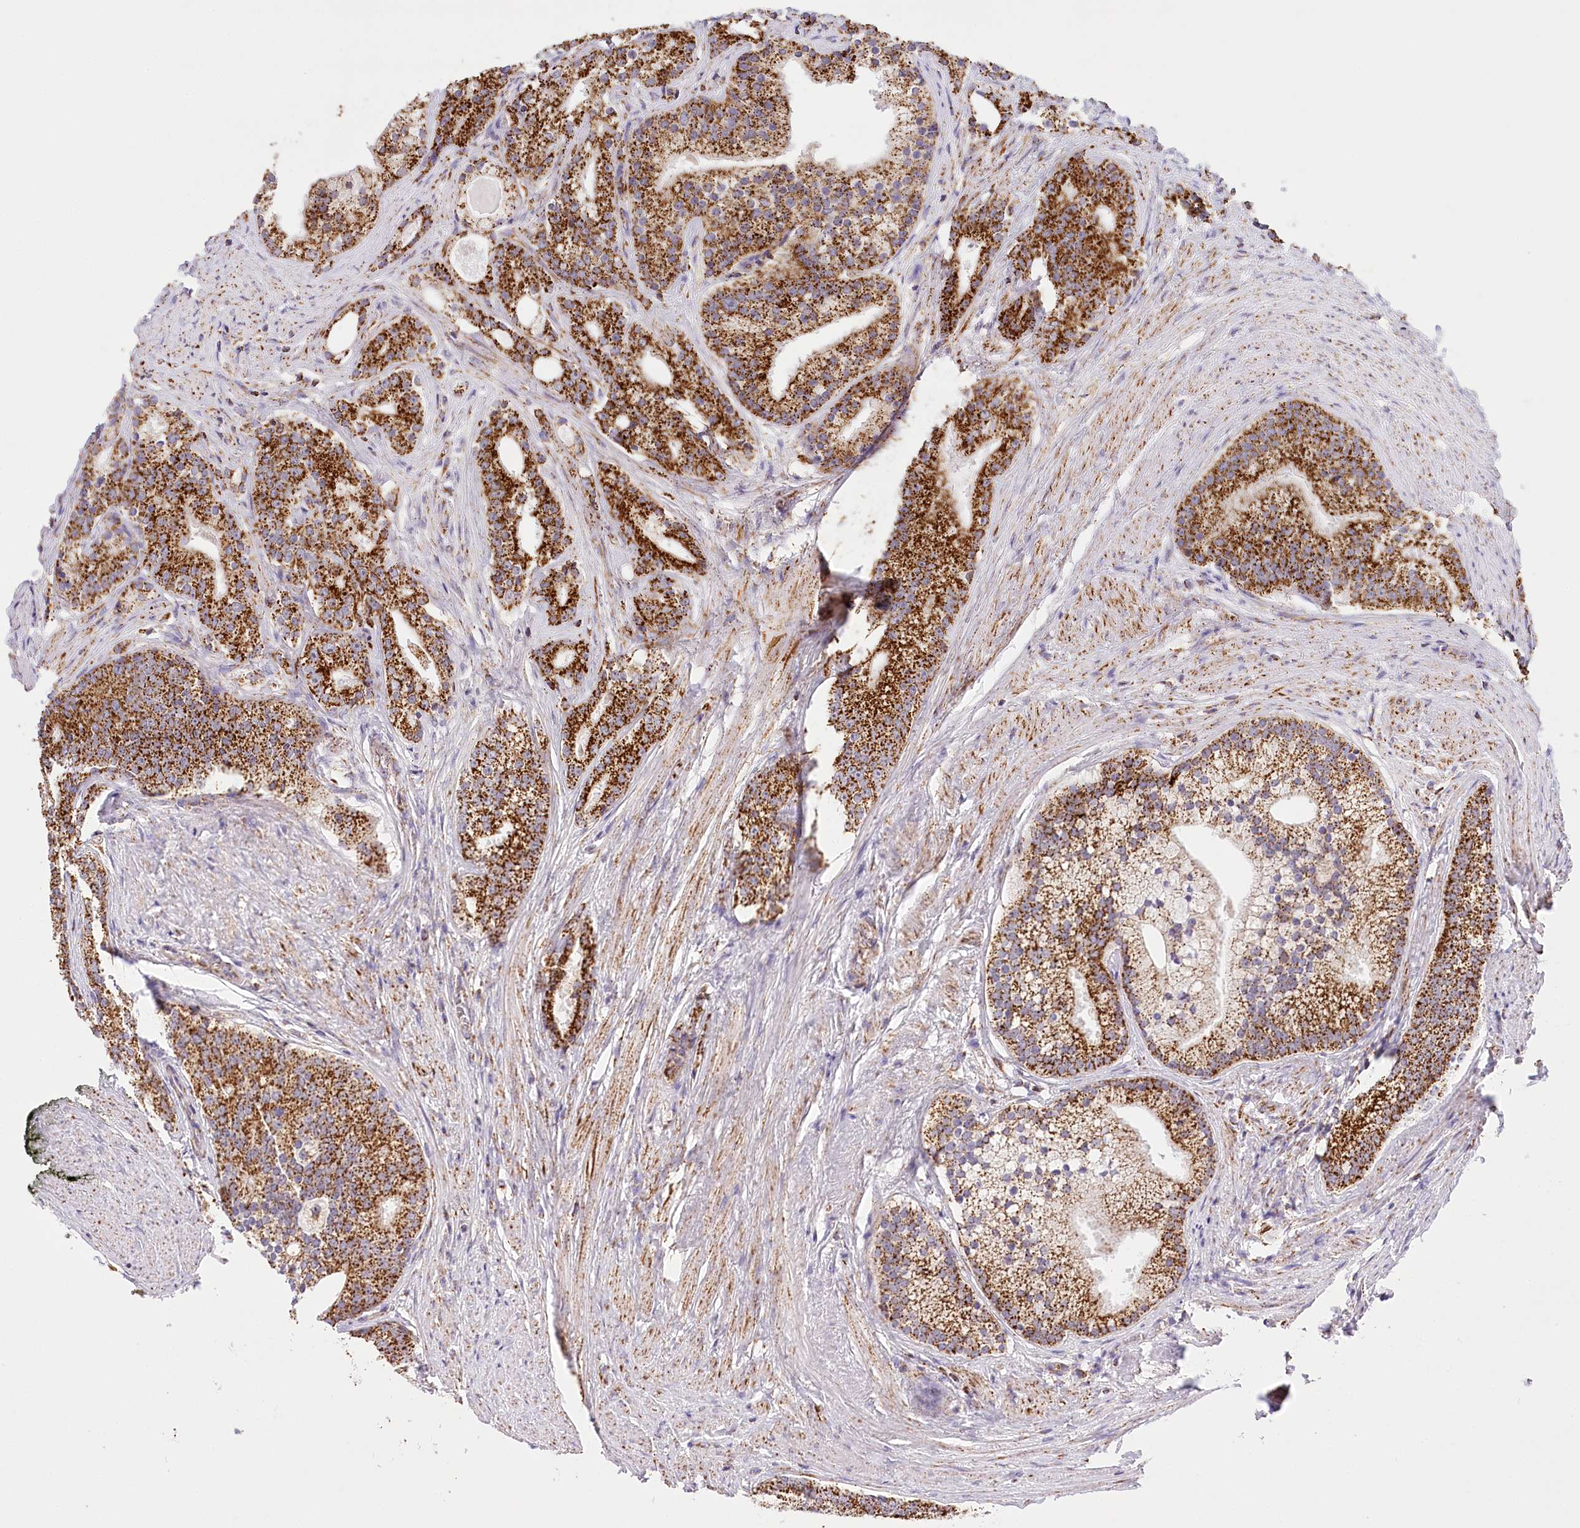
{"staining": {"intensity": "strong", "quantity": ">75%", "location": "cytoplasmic/membranous"}, "tissue": "prostate cancer", "cell_type": "Tumor cells", "image_type": "cancer", "snomed": [{"axis": "morphology", "description": "Adenocarcinoma, Low grade"}, {"axis": "topography", "description": "Prostate"}], "caption": "The histopathology image displays staining of prostate cancer (low-grade adenocarcinoma), revealing strong cytoplasmic/membranous protein staining (brown color) within tumor cells.", "gene": "LSS", "patient": {"sex": "male", "age": 71}}